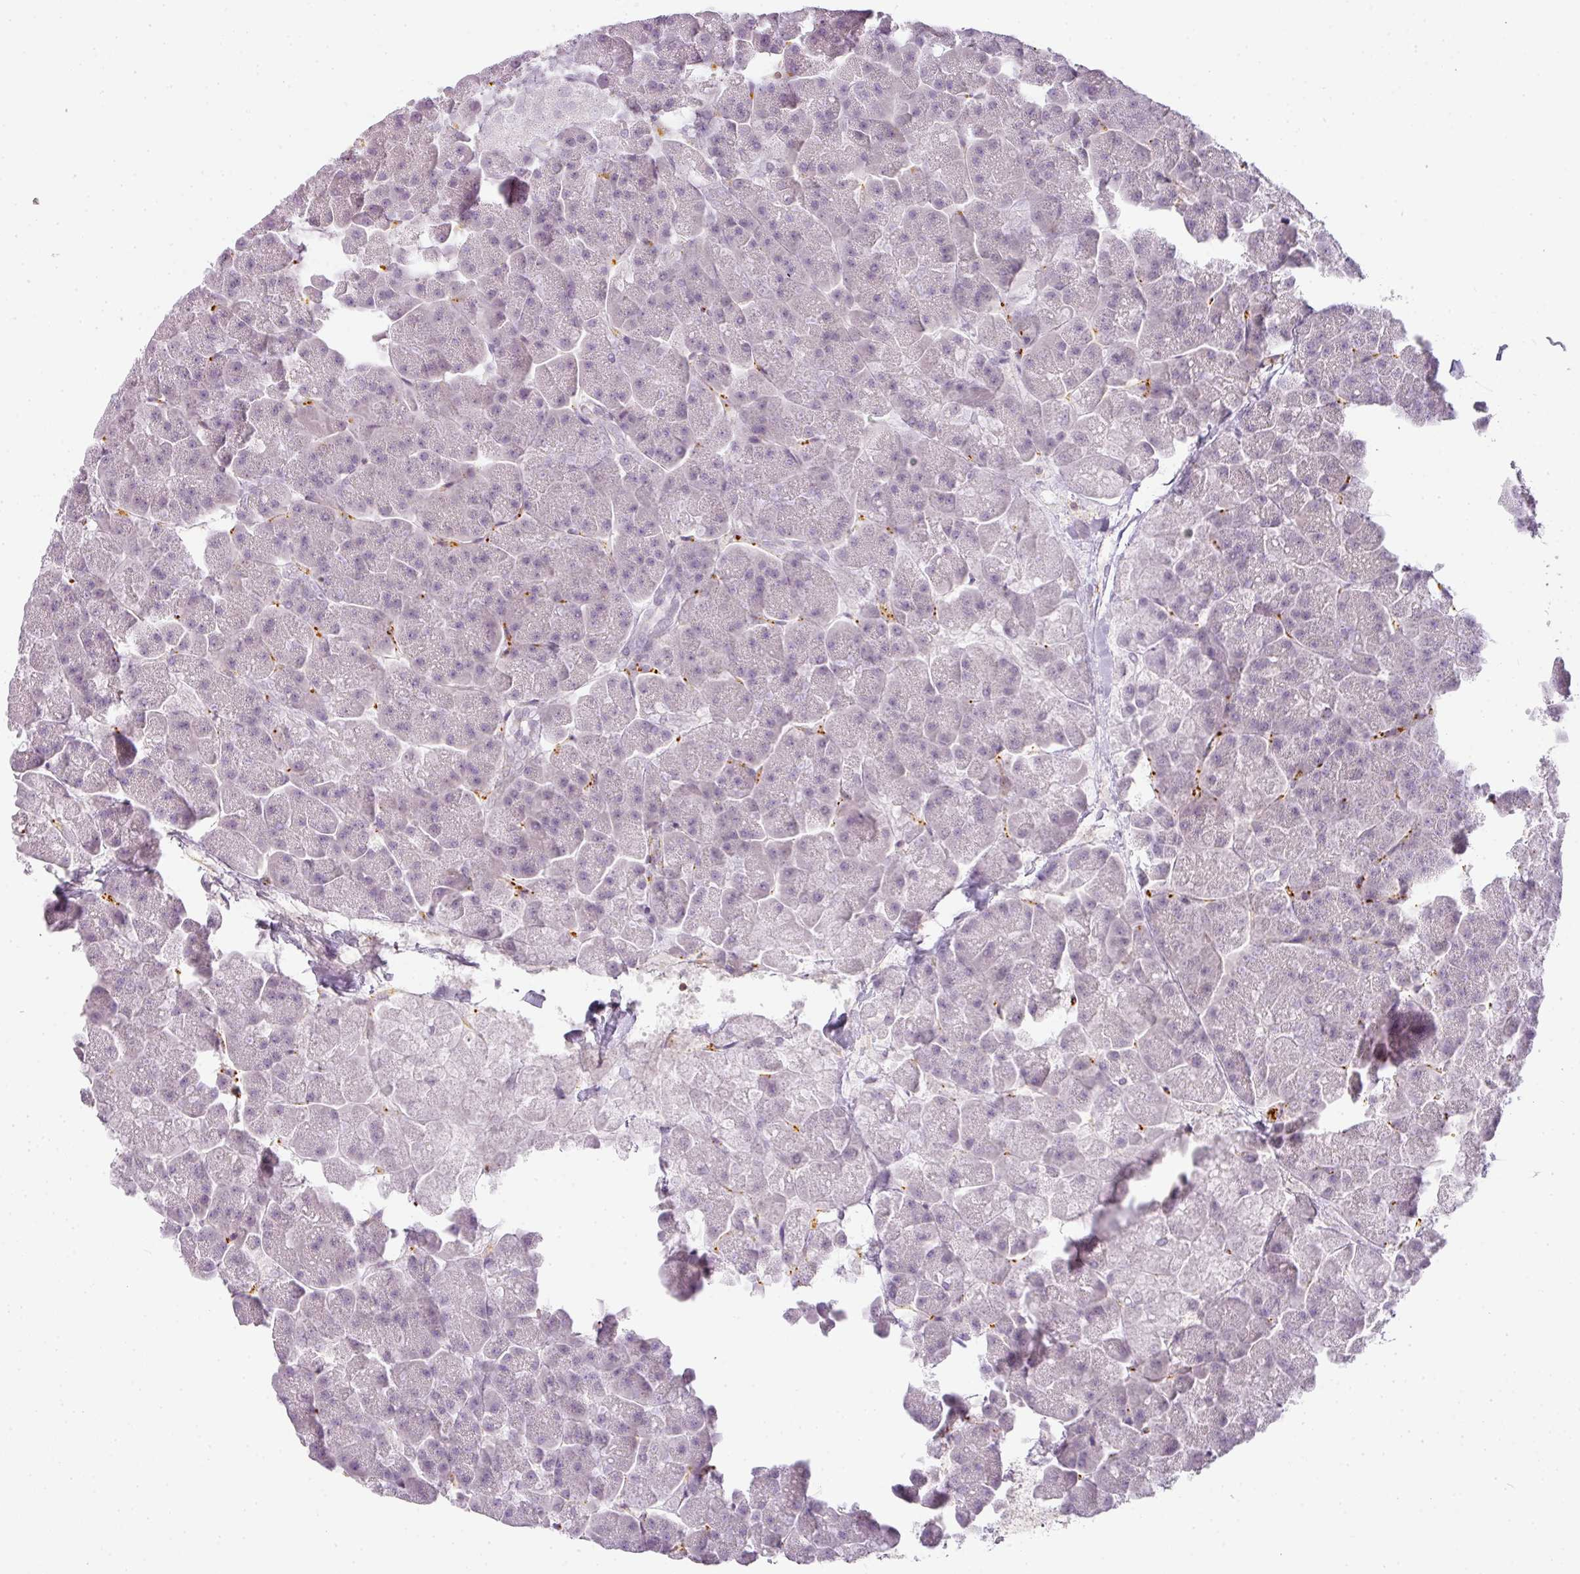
{"staining": {"intensity": "negative", "quantity": "none", "location": "none"}, "tissue": "pancreas", "cell_type": "Exocrine glandular cells", "image_type": "normal", "snomed": [{"axis": "morphology", "description": "Normal tissue, NOS"}, {"axis": "topography", "description": "Pancreas"}, {"axis": "topography", "description": "Peripheral nerve tissue"}], "caption": "There is no significant expression in exocrine glandular cells of pancreas. Nuclei are stained in blue.", "gene": "TMEM42", "patient": {"sex": "male", "age": 54}}